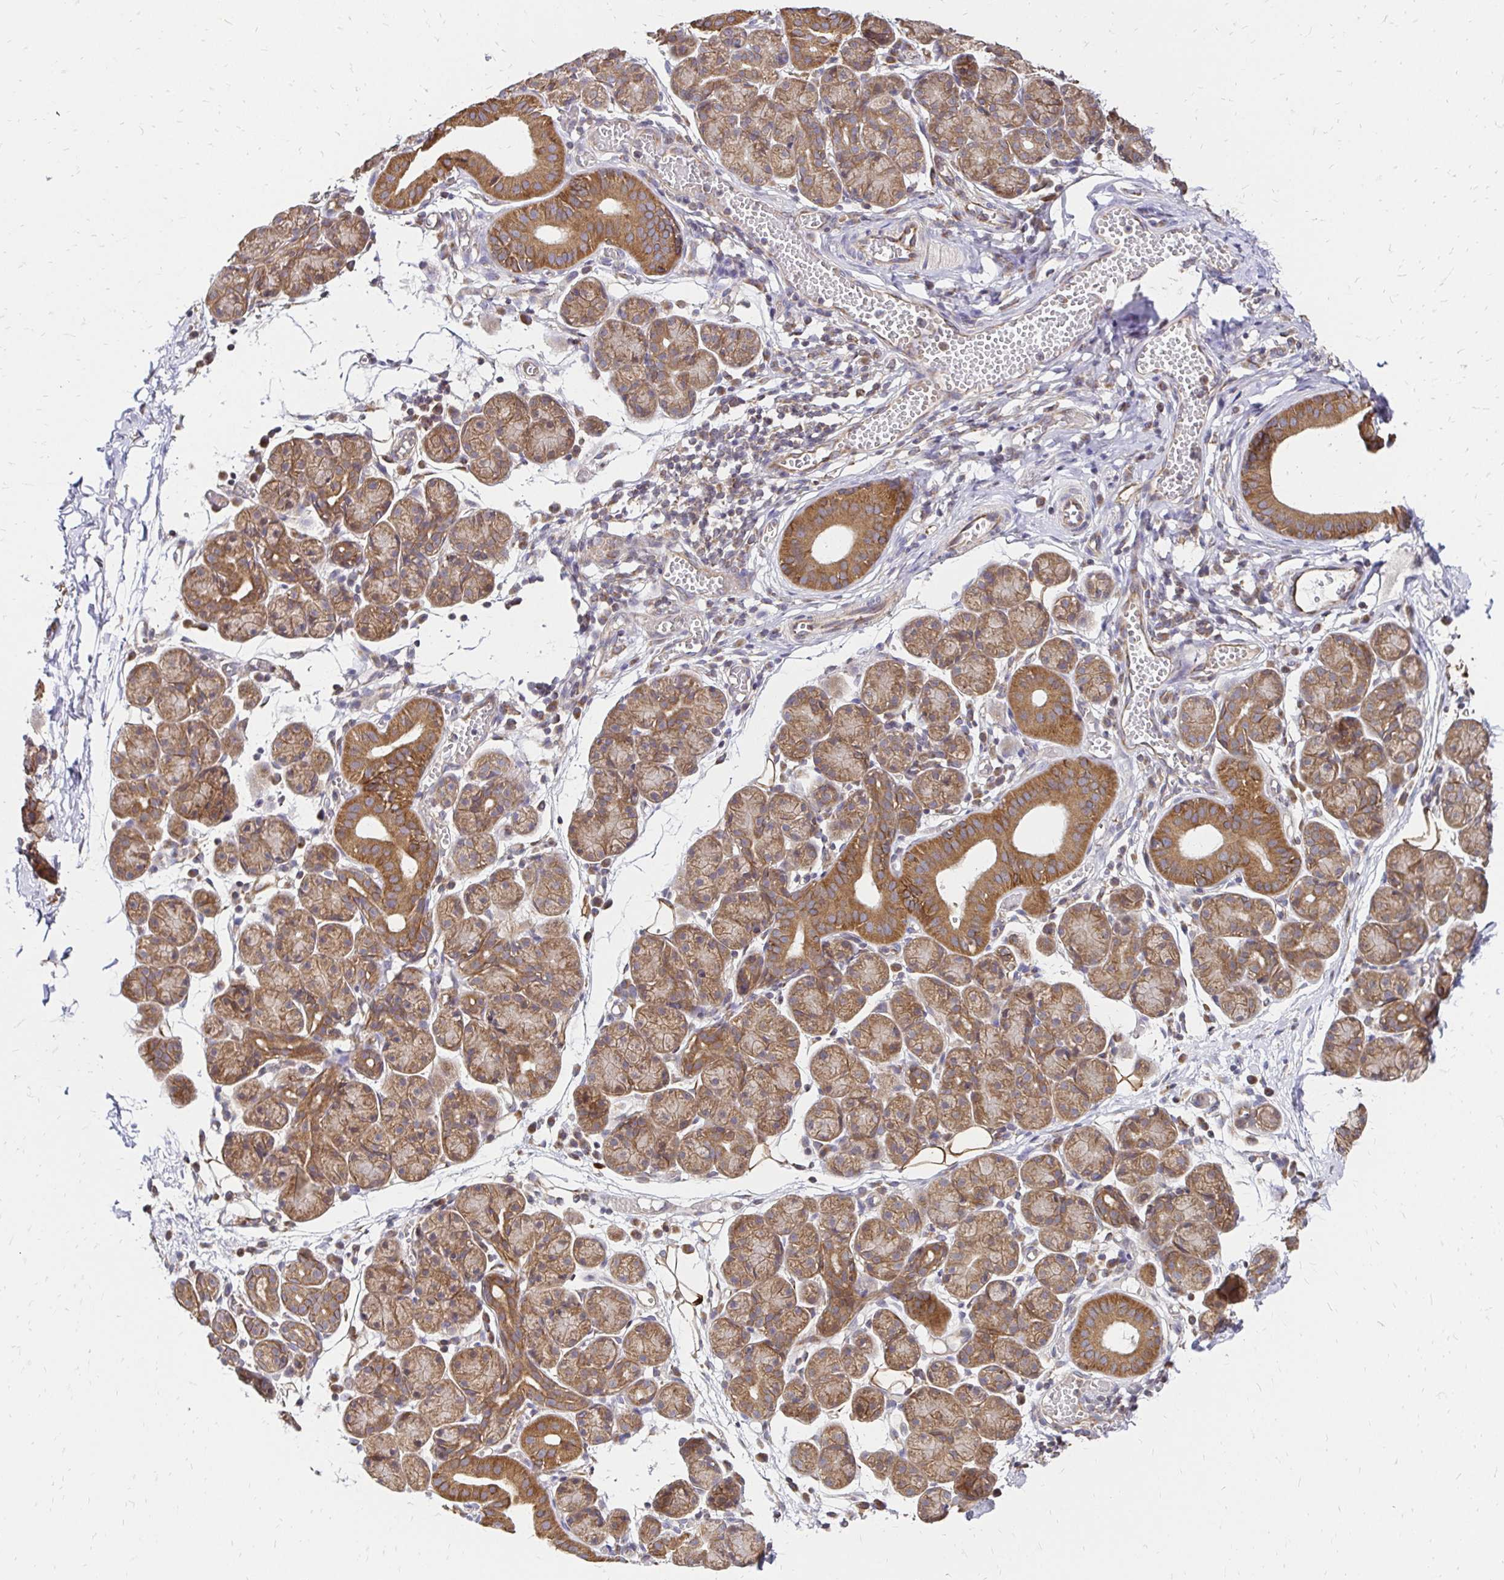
{"staining": {"intensity": "moderate", "quantity": ">75%", "location": "cytoplasmic/membranous"}, "tissue": "salivary gland", "cell_type": "Glandular cells", "image_type": "normal", "snomed": [{"axis": "morphology", "description": "Normal tissue, NOS"}, {"axis": "morphology", "description": "Inflammation, NOS"}, {"axis": "topography", "description": "Lymph node"}, {"axis": "topography", "description": "Salivary gland"}], "caption": "Protein analysis of unremarkable salivary gland demonstrates moderate cytoplasmic/membranous staining in approximately >75% of glandular cells. (DAB (3,3'-diaminobenzidine) IHC, brown staining for protein, blue staining for nuclei).", "gene": "ZW10", "patient": {"sex": "male", "age": 3}}